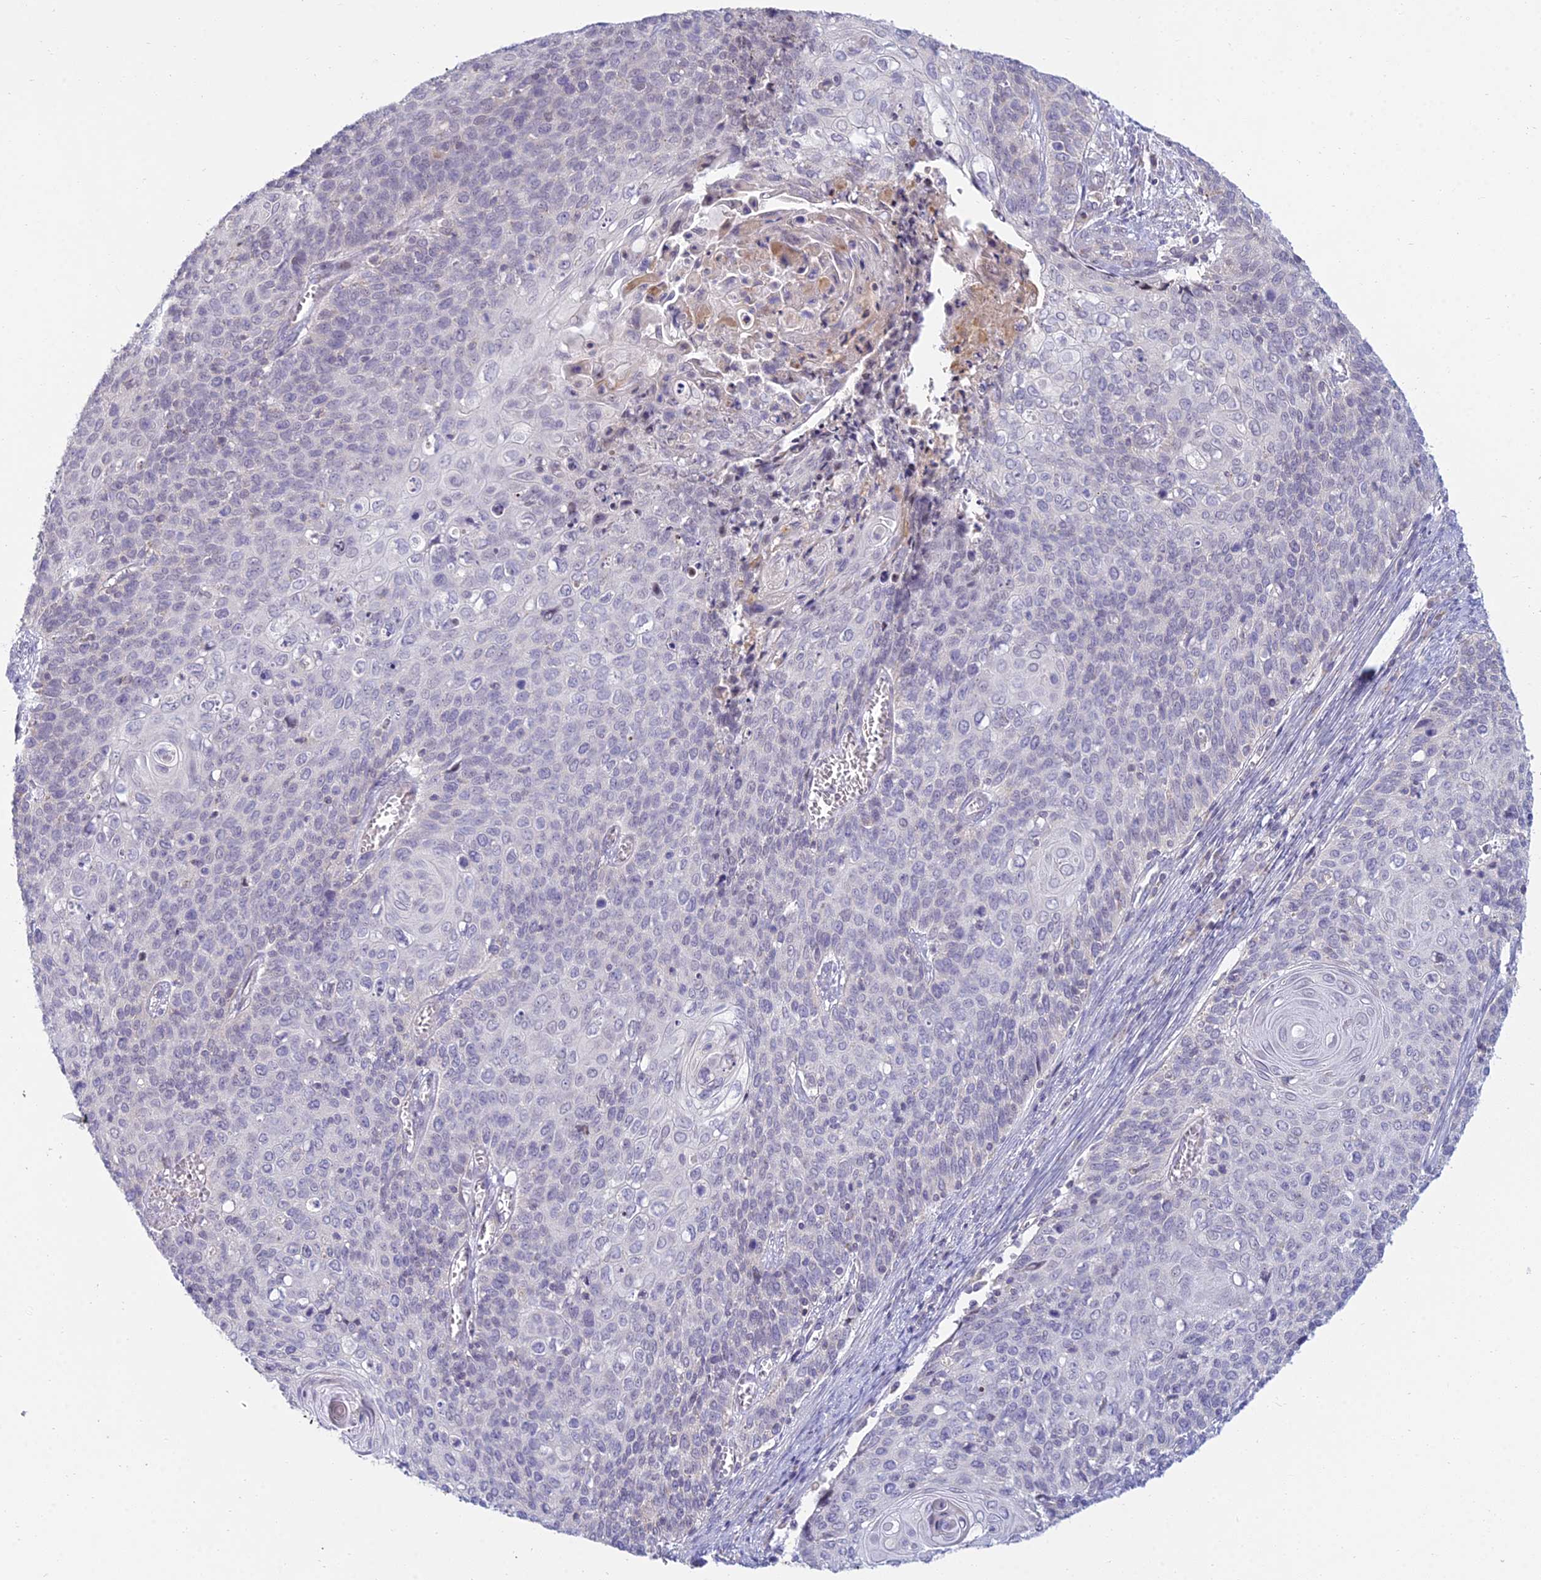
{"staining": {"intensity": "negative", "quantity": "none", "location": "none"}, "tissue": "cervical cancer", "cell_type": "Tumor cells", "image_type": "cancer", "snomed": [{"axis": "morphology", "description": "Squamous cell carcinoma, NOS"}, {"axis": "topography", "description": "Cervix"}], "caption": "DAB immunohistochemical staining of human cervical cancer exhibits no significant staining in tumor cells.", "gene": "CFAP206", "patient": {"sex": "female", "age": 39}}